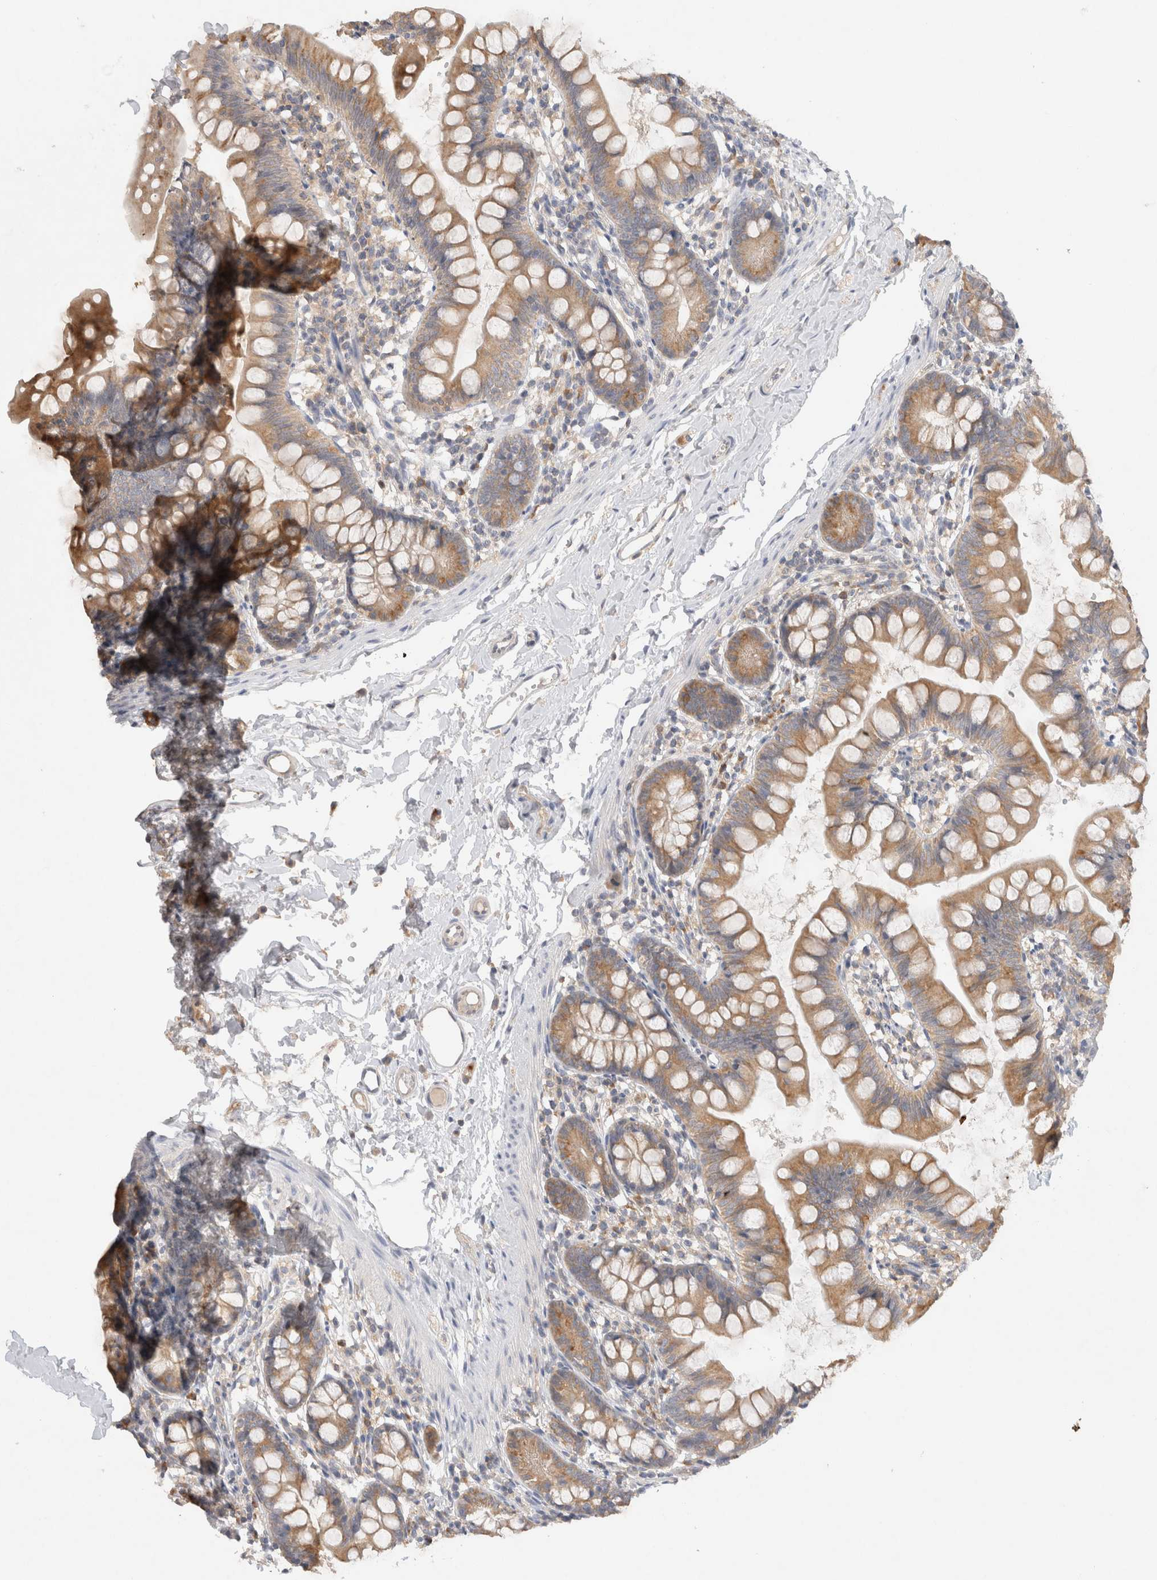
{"staining": {"intensity": "moderate", "quantity": "25%-75%", "location": "cytoplasmic/membranous"}, "tissue": "small intestine", "cell_type": "Glandular cells", "image_type": "normal", "snomed": [{"axis": "morphology", "description": "Normal tissue, NOS"}, {"axis": "topography", "description": "Small intestine"}], "caption": "This image demonstrates IHC staining of benign small intestine, with medium moderate cytoplasmic/membranous expression in approximately 25%-75% of glandular cells.", "gene": "GAS1", "patient": {"sex": "male", "age": 7}}